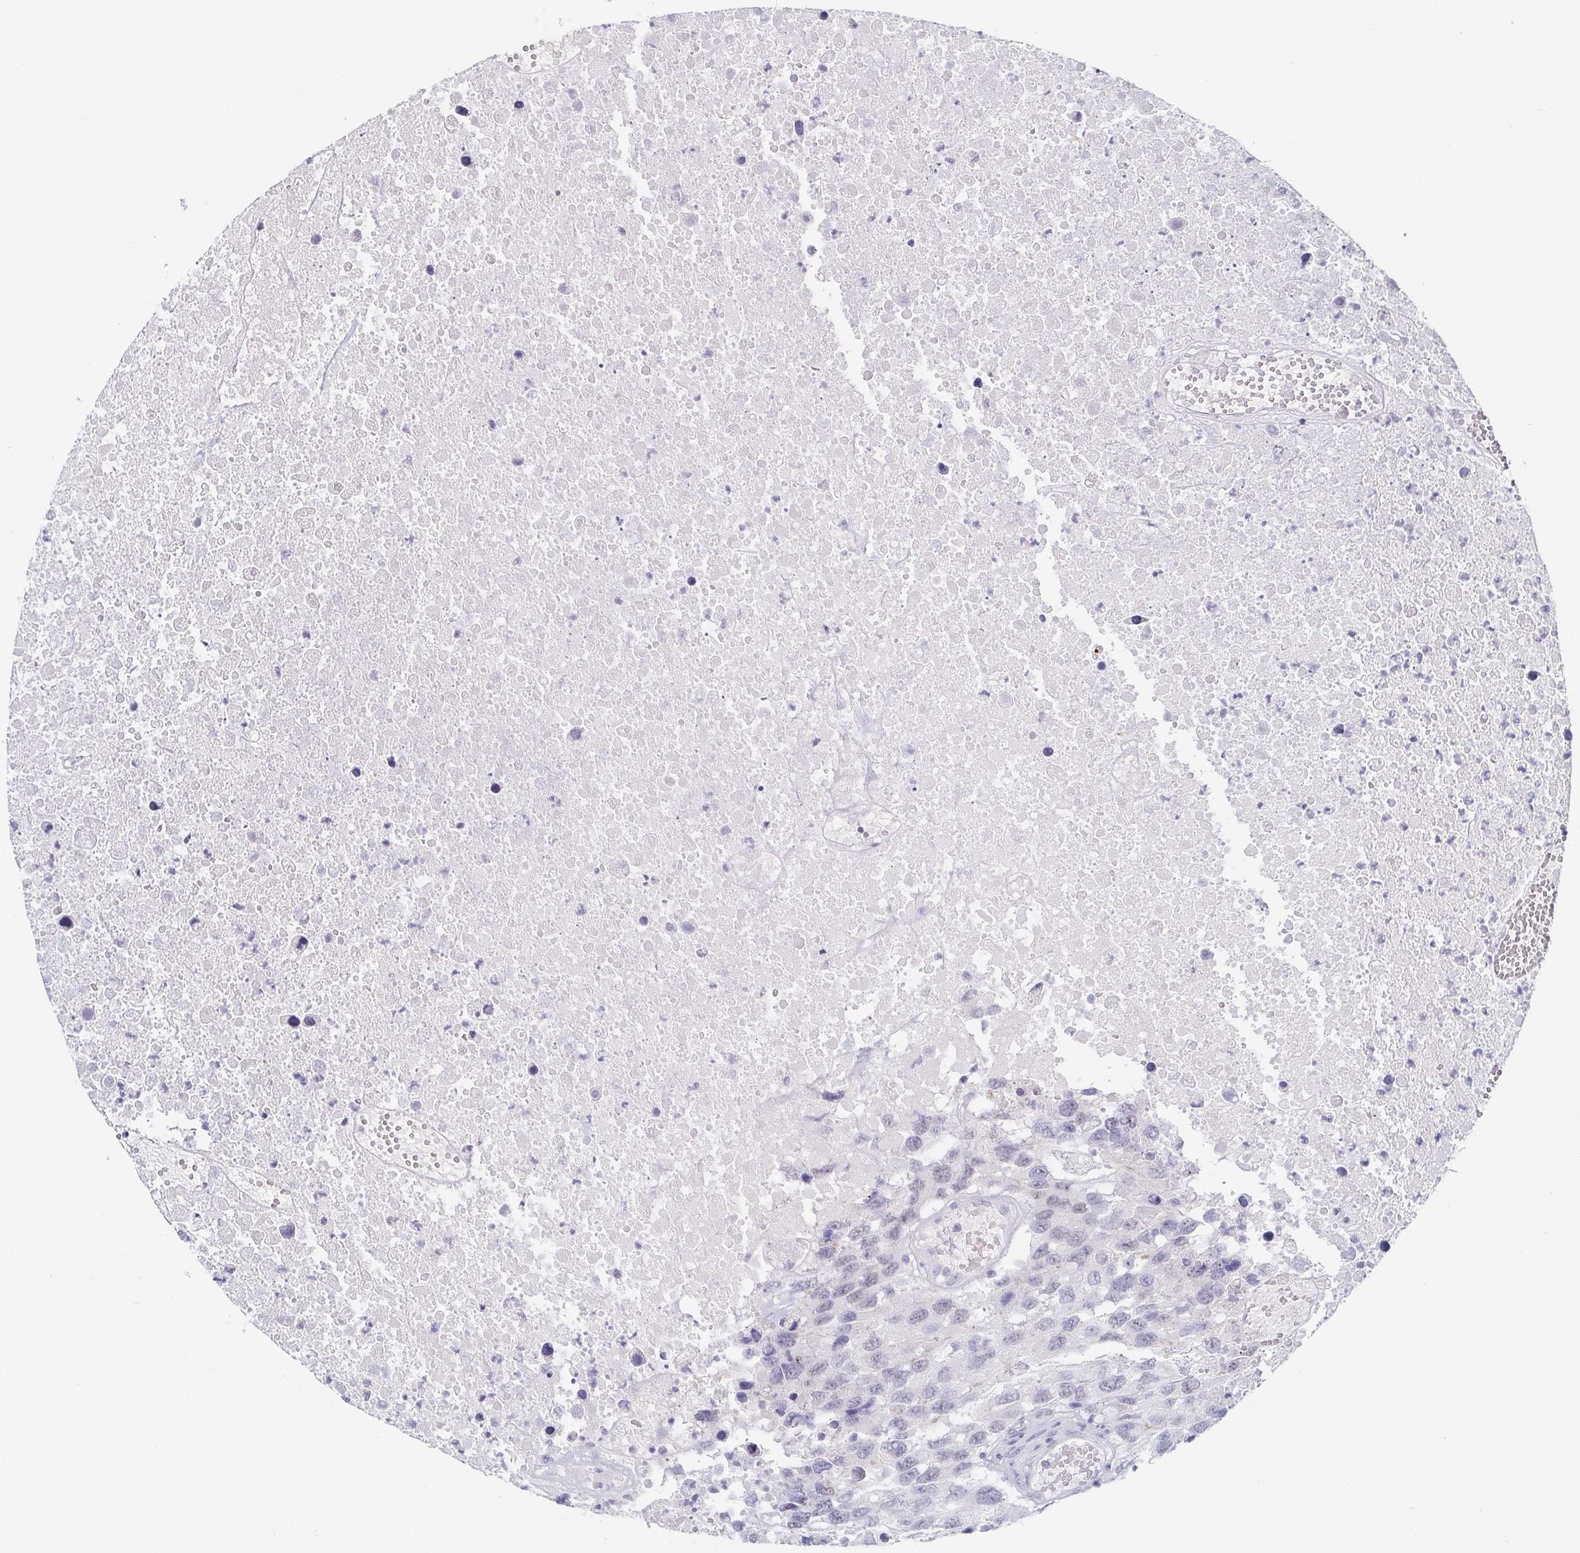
{"staining": {"intensity": "negative", "quantity": "none", "location": "none"}, "tissue": "testis cancer", "cell_type": "Tumor cells", "image_type": "cancer", "snomed": [{"axis": "morphology", "description": "Carcinoma, Embryonal, NOS"}, {"axis": "topography", "description": "Testis"}], "caption": "An image of human embryonal carcinoma (testis) is negative for staining in tumor cells.", "gene": "RHOV", "patient": {"sex": "male", "age": 83}}